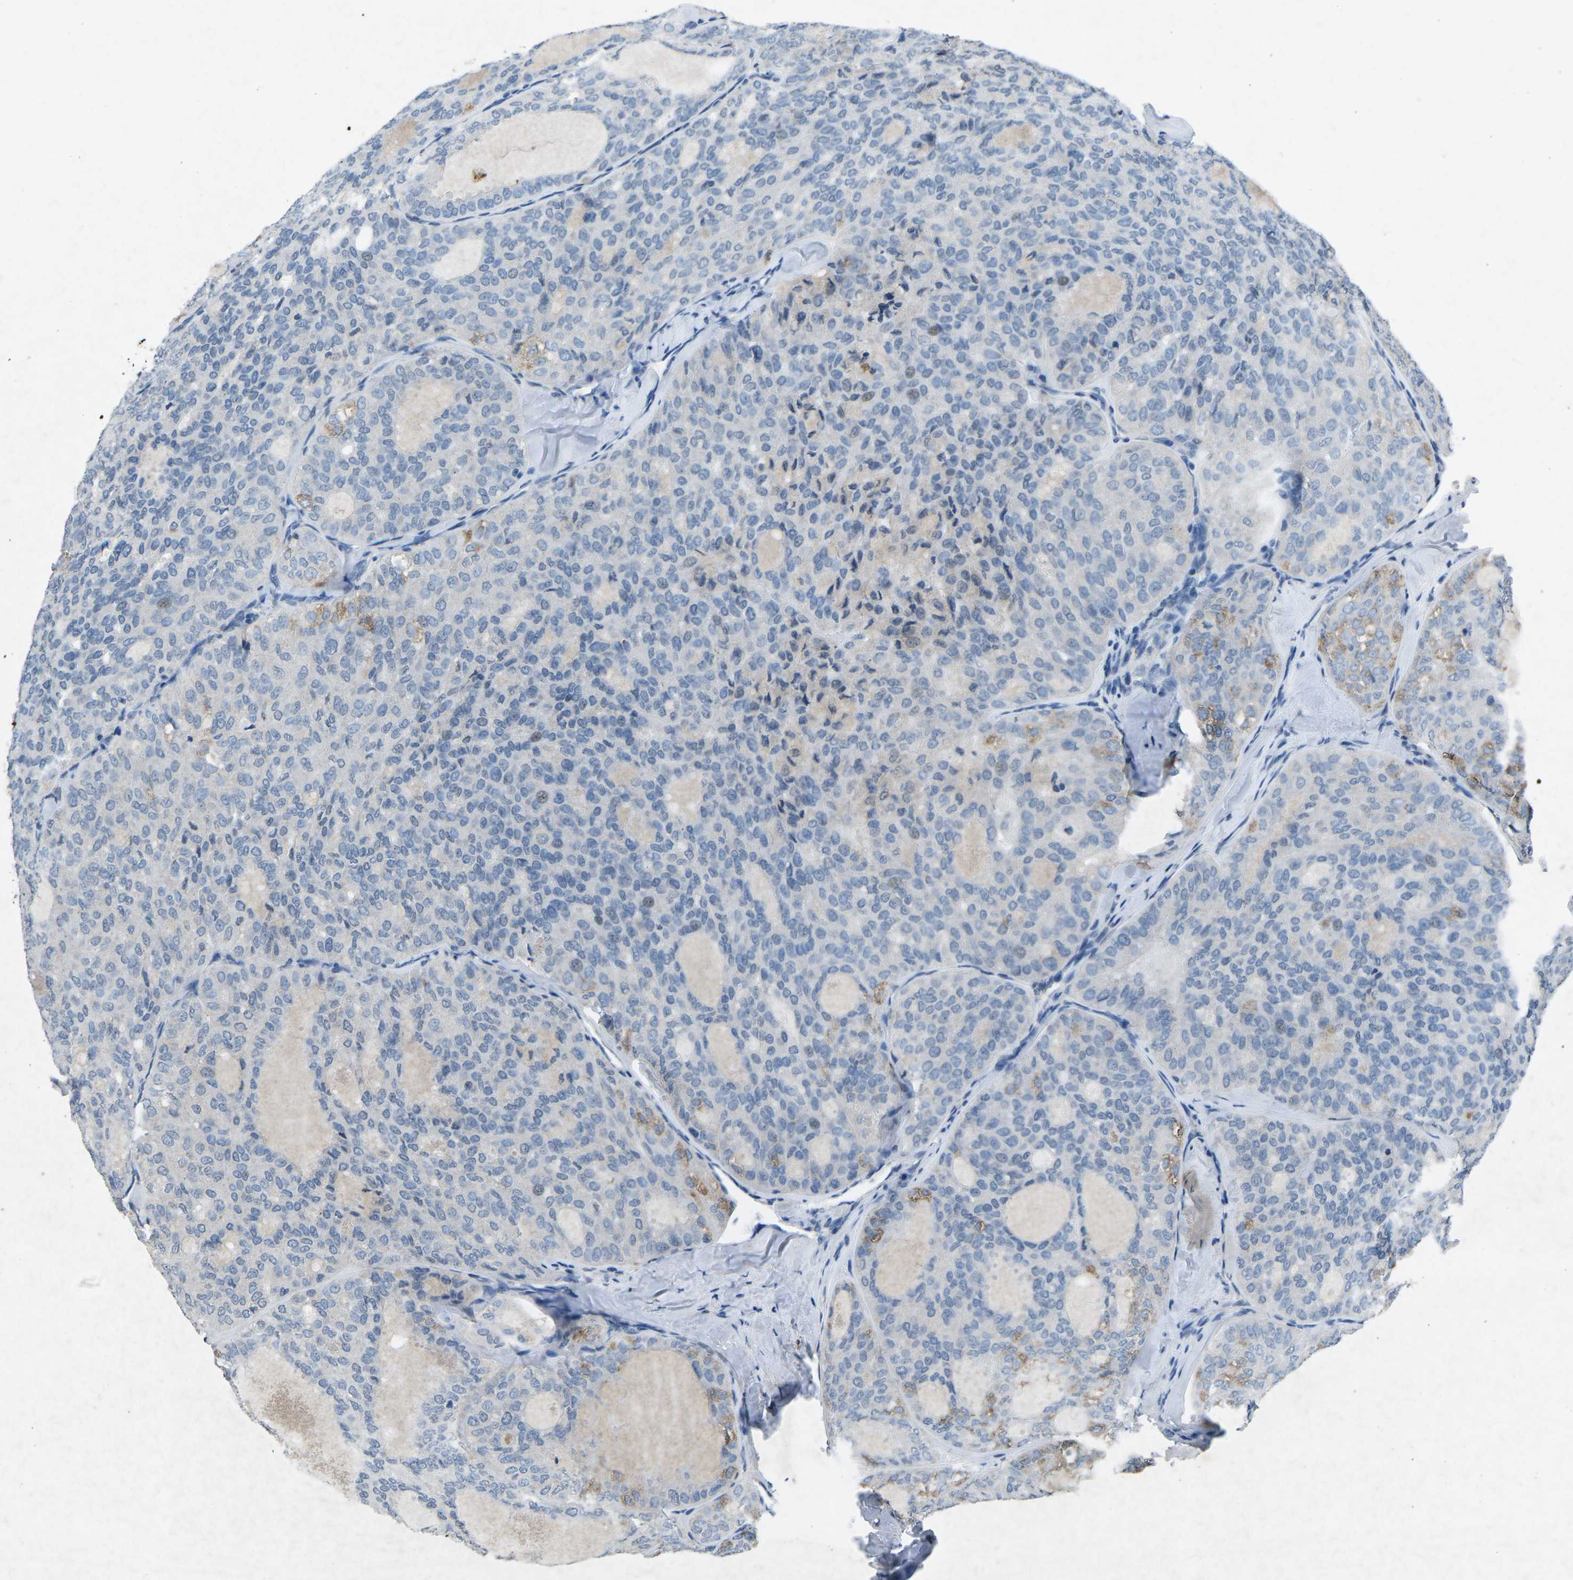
{"staining": {"intensity": "weak", "quantity": "<25%", "location": "cytoplasmic/membranous"}, "tissue": "thyroid cancer", "cell_type": "Tumor cells", "image_type": "cancer", "snomed": [{"axis": "morphology", "description": "Follicular adenoma carcinoma, NOS"}, {"axis": "topography", "description": "Thyroid gland"}], "caption": "Histopathology image shows no protein staining in tumor cells of thyroid cancer (follicular adenoma carcinoma) tissue.", "gene": "PLG", "patient": {"sex": "male", "age": 75}}